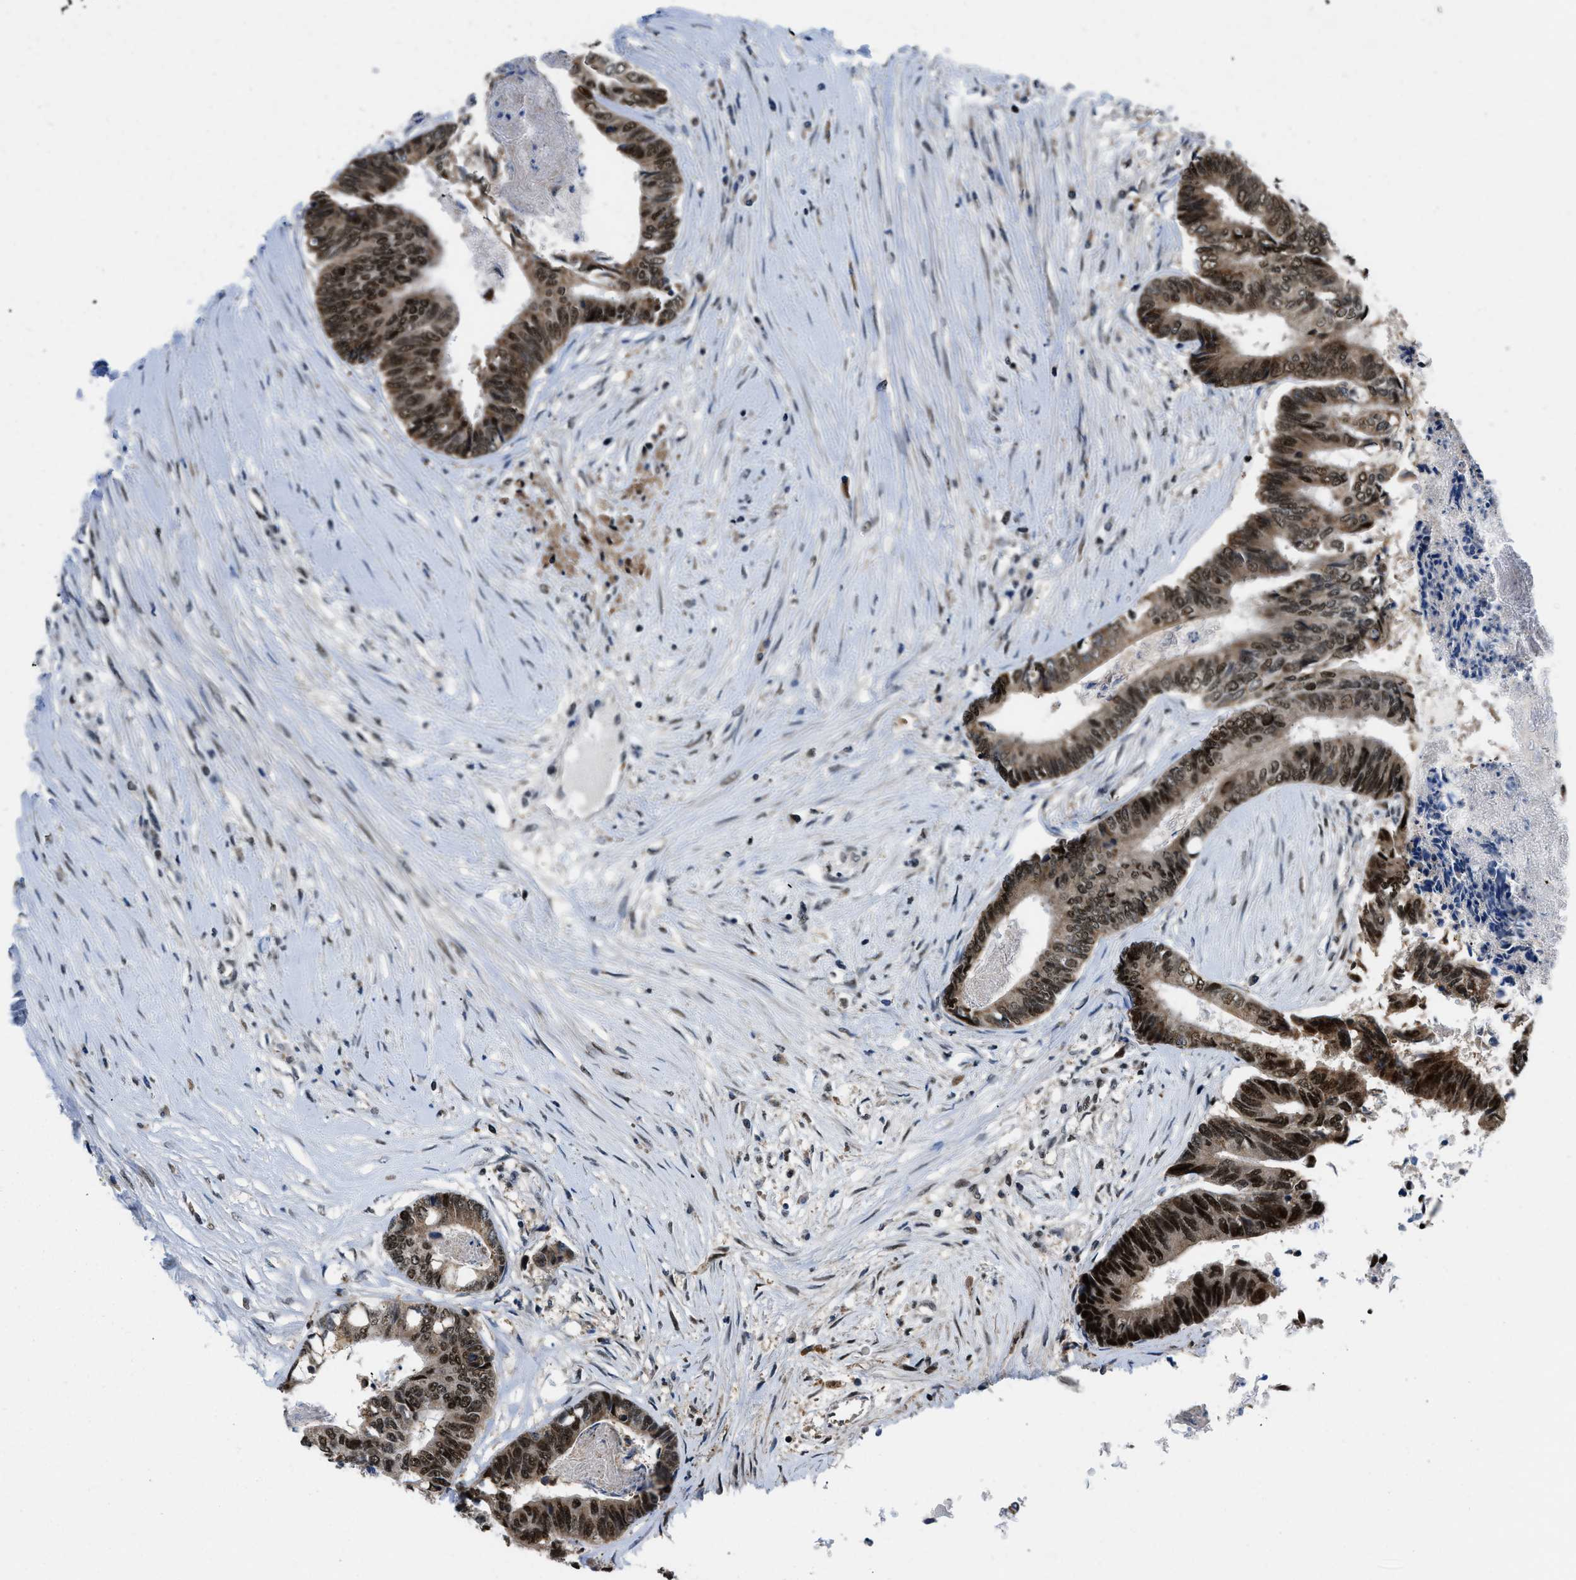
{"staining": {"intensity": "strong", "quantity": ">75%", "location": "nuclear"}, "tissue": "colorectal cancer", "cell_type": "Tumor cells", "image_type": "cancer", "snomed": [{"axis": "morphology", "description": "Adenocarcinoma, NOS"}, {"axis": "topography", "description": "Rectum"}], "caption": "Immunohistochemical staining of human colorectal cancer displays high levels of strong nuclear expression in approximately >75% of tumor cells. (DAB IHC, brown staining for protein, blue staining for nuclei).", "gene": "KDM3B", "patient": {"sex": "male", "age": 63}}